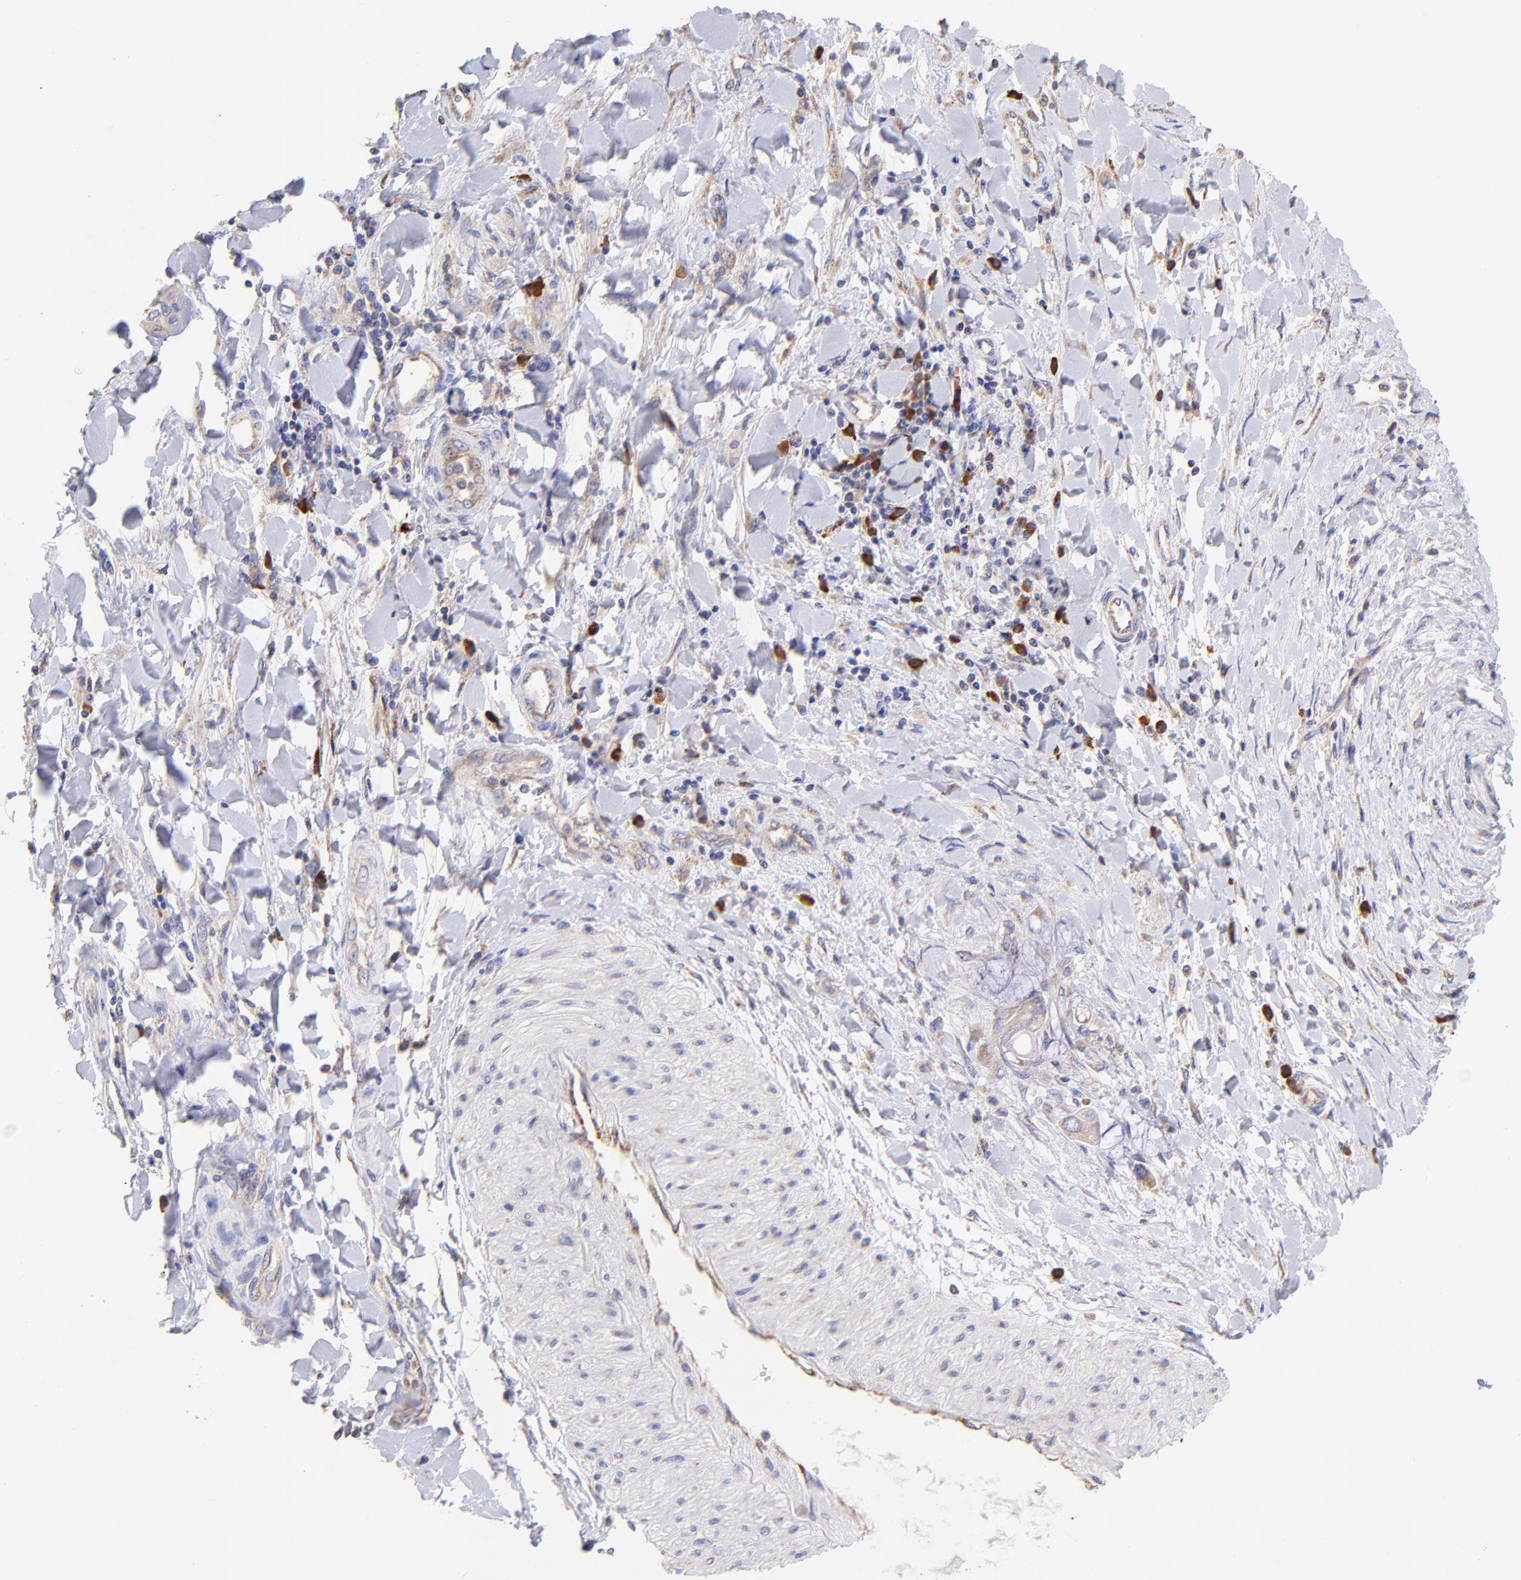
{"staining": {"intensity": "negative", "quantity": "none", "location": "none"}, "tissue": "soft tissue", "cell_type": "Fibroblasts", "image_type": "normal", "snomed": [{"axis": "morphology", "description": "Normal tissue, NOS"}, {"axis": "morphology", "description": "Cholangiocarcinoma"}, {"axis": "topography", "description": "Liver"}, {"axis": "topography", "description": "Peripheral nerve tissue"}], "caption": "IHC of unremarkable soft tissue shows no expression in fibroblasts.", "gene": "PREX1", "patient": {"sex": "male", "age": 50}}